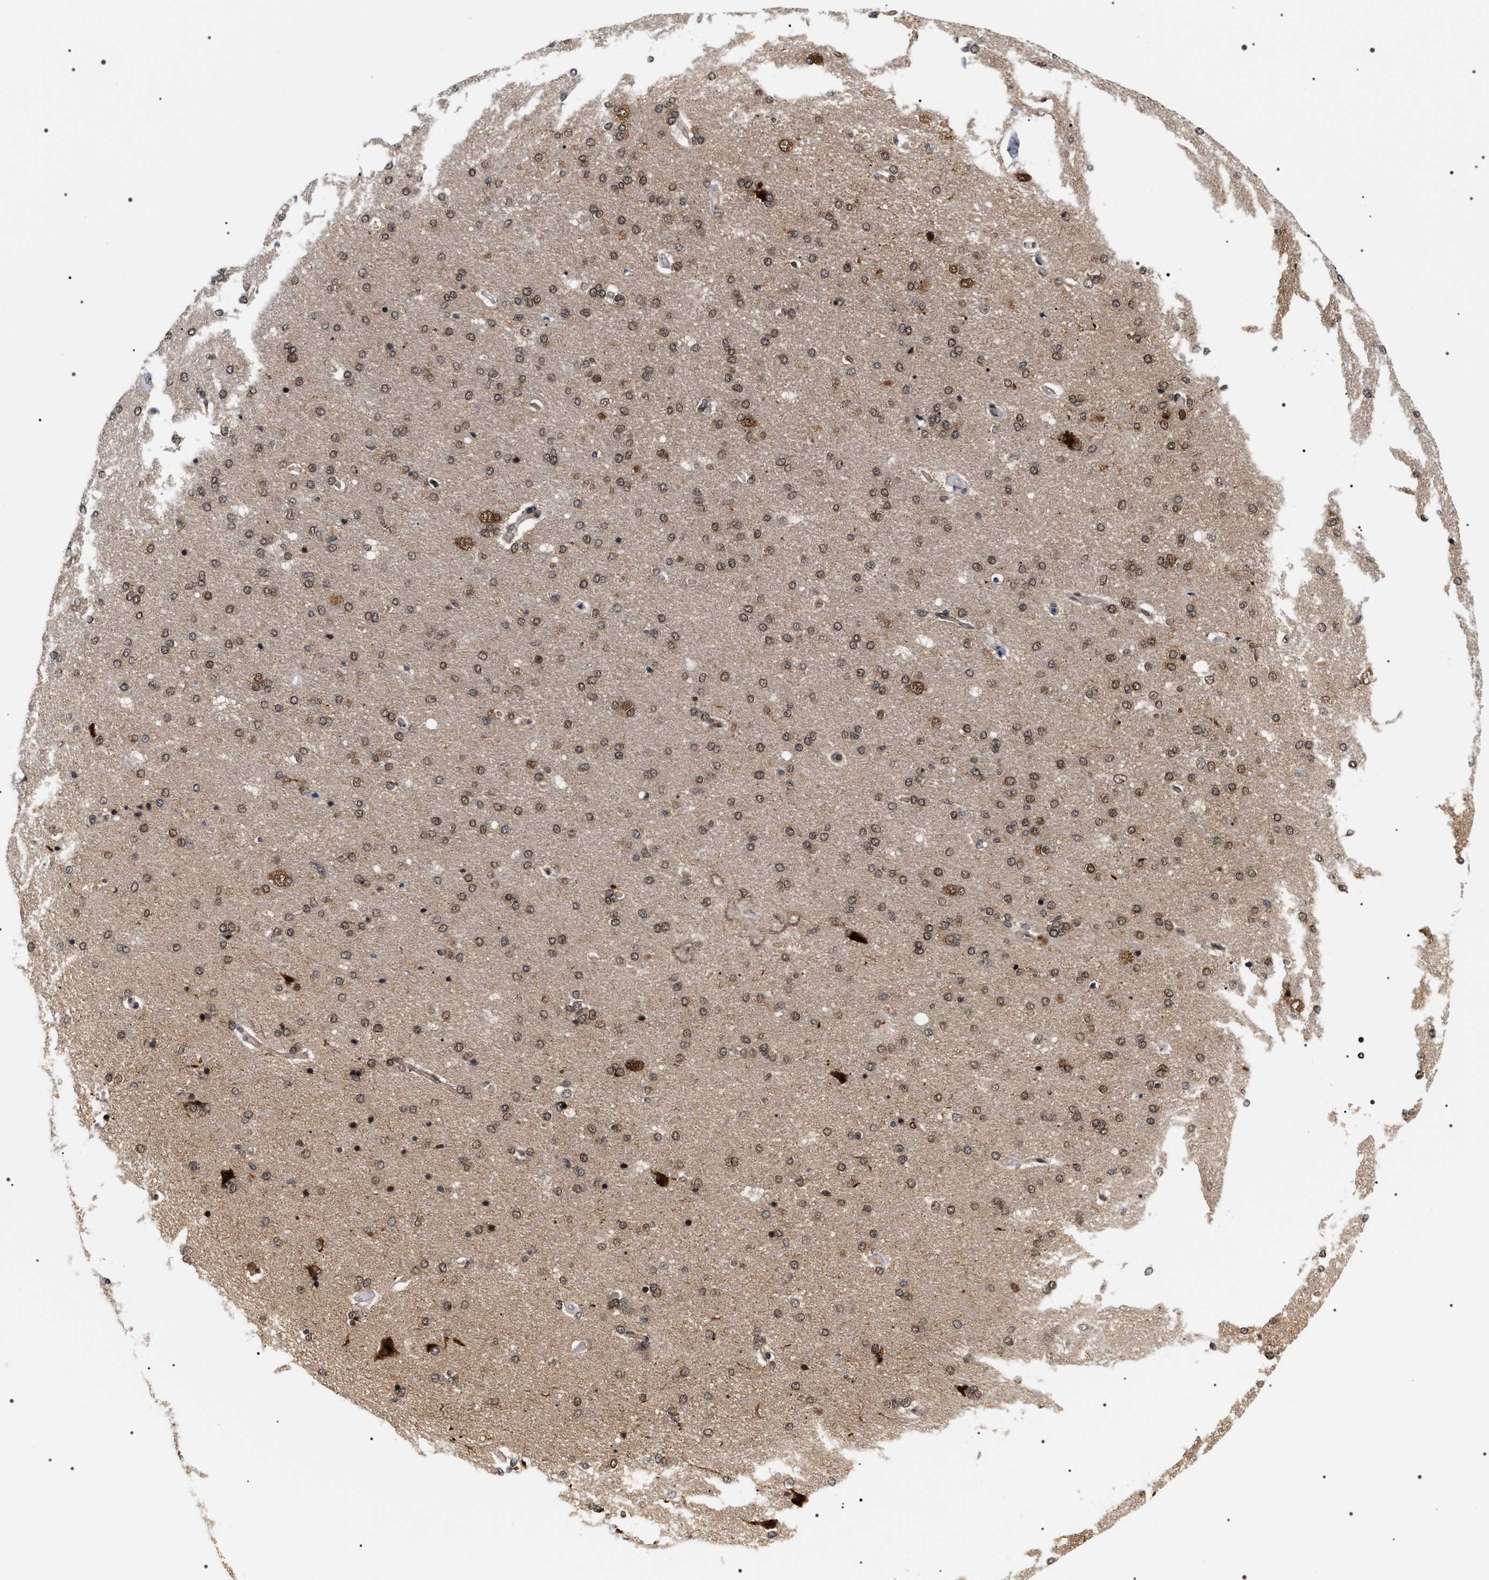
{"staining": {"intensity": "moderate", "quantity": ">75%", "location": "cytoplasmic/membranous"}, "tissue": "cerebral cortex", "cell_type": "Endothelial cells", "image_type": "normal", "snomed": [{"axis": "morphology", "description": "Normal tissue, NOS"}, {"axis": "topography", "description": "Cerebral cortex"}], "caption": "There is medium levels of moderate cytoplasmic/membranous positivity in endothelial cells of unremarkable cerebral cortex, as demonstrated by immunohistochemical staining (brown color).", "gene": "BAG6", "patient": {"sex": "male", "age": 62}}